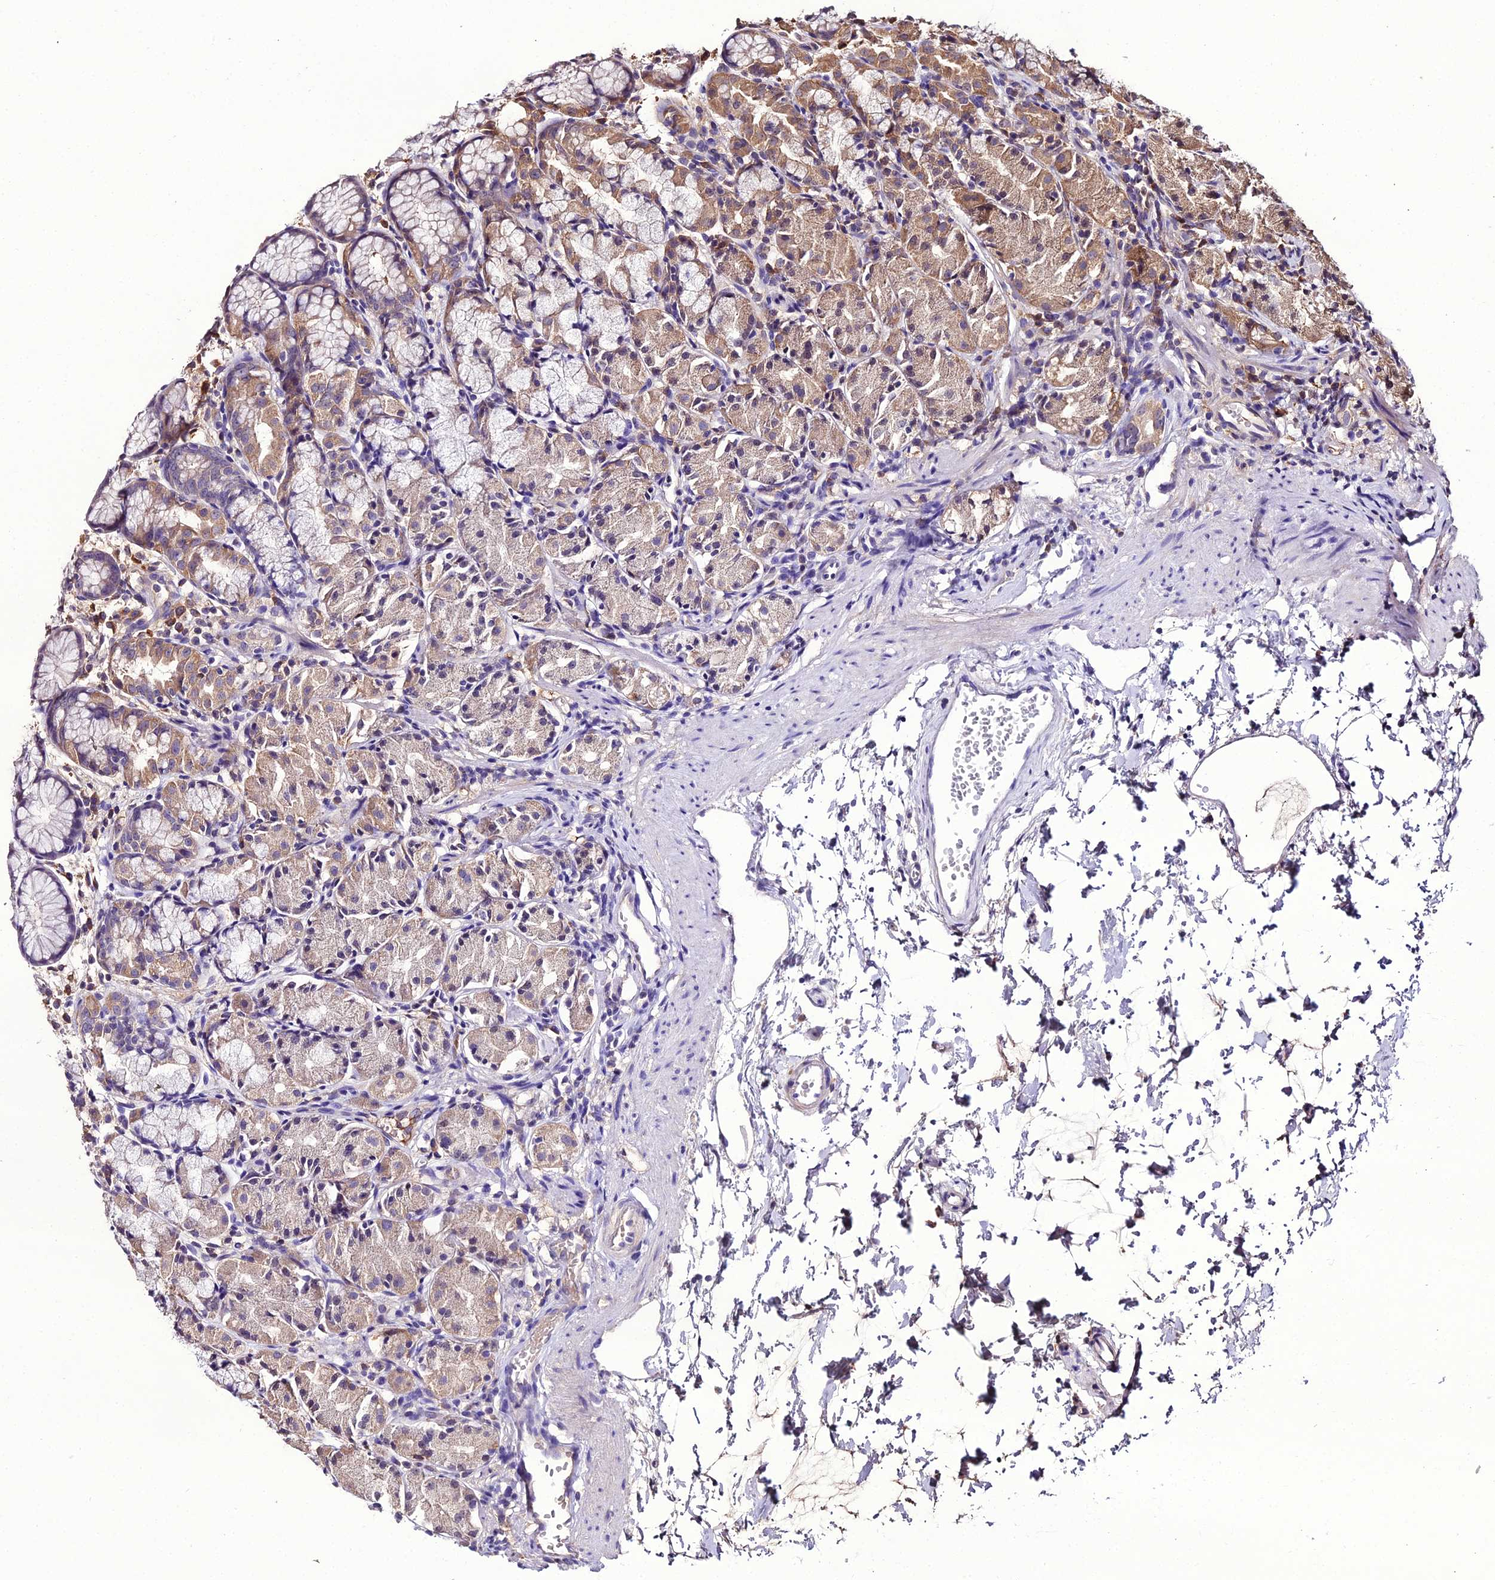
{"staining": {"intensity": "weak", "quantity": "25%-75%", "location": "cytoplasmic/membranous"}, "tissue": "stomach", "cell_type": "Glandular cells", "image_type": "normal", "snomed": [{"axis": "morphology", "description": "Normal tissue, NOS"}, {"axis": "topography", "description": "Stomach, upper"}], "caption": "Brown immunohistochemical staining in unremarkable stomach reveals weak cytoplasmic/membranous positivity in about 25%-75% of glandular cells.", "gene": "KCTD16", "patient": {"sex": "male", "age": 47}}